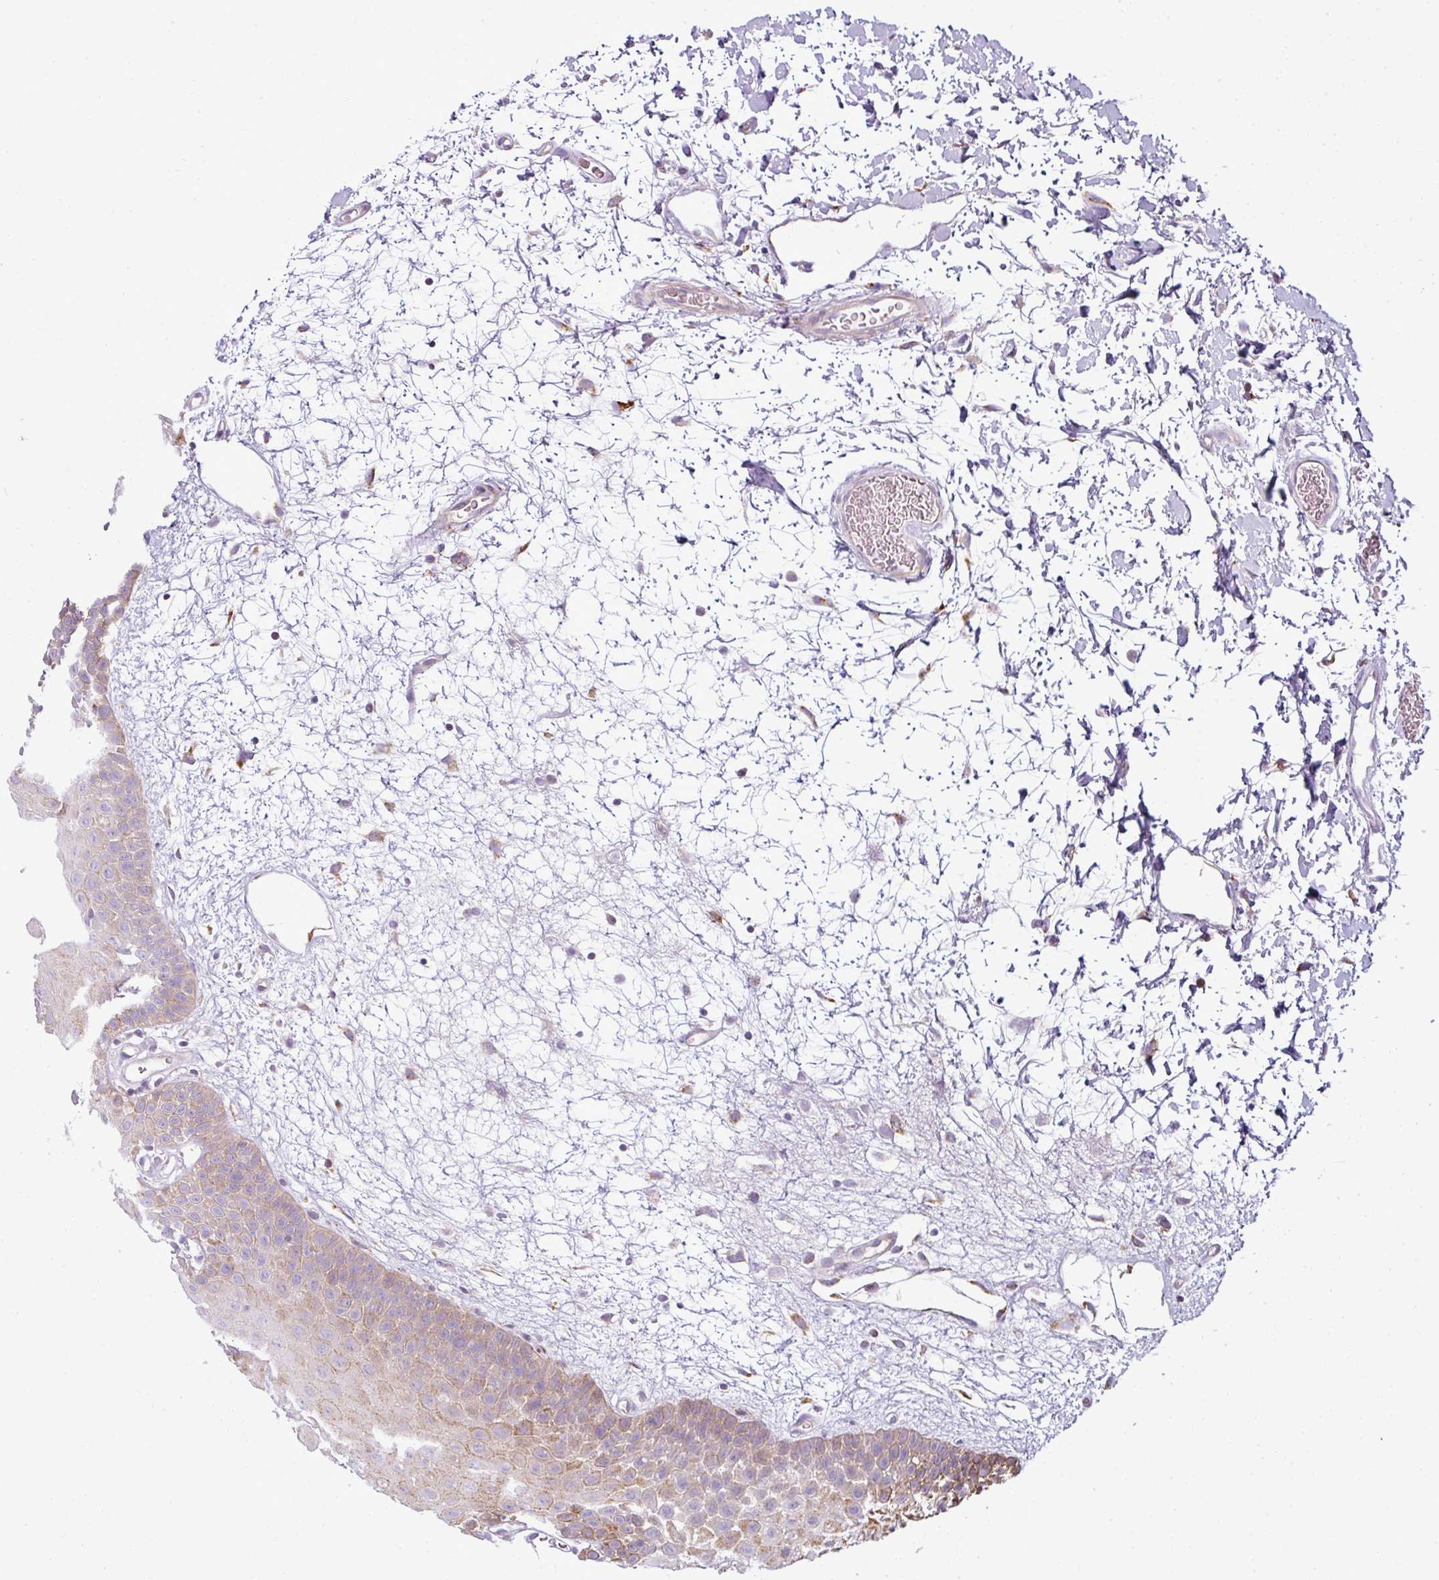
{"staining": {"intensity": "moderate", "quantity": ">75%", "location": "cytoplasmic/membranous"}, "tissue": "oral mucosa", "cell_type": "Squamous epithelial cells", "image_type": "normal", "snomed": [{"axis": "morphology", "description": "Normal tissue, NOS"}, {"axis": "morphology", "description": "Squamous cell carcinoma, NOS"}, {"axis": "topography", "description": "Oral tissue"}, {"axis": "topography", "description": "Tounge, NOS"}, {"axis": "topography", "description": "Head-Neck"}], "caption": "Moderate cytoplasmic/membranous protein expression is appreciated in about >75% of squamous epithelial cells in oral mucosa.", "gene": "ANKRD18A", "patient": {"sex": "male", "age": 76}}